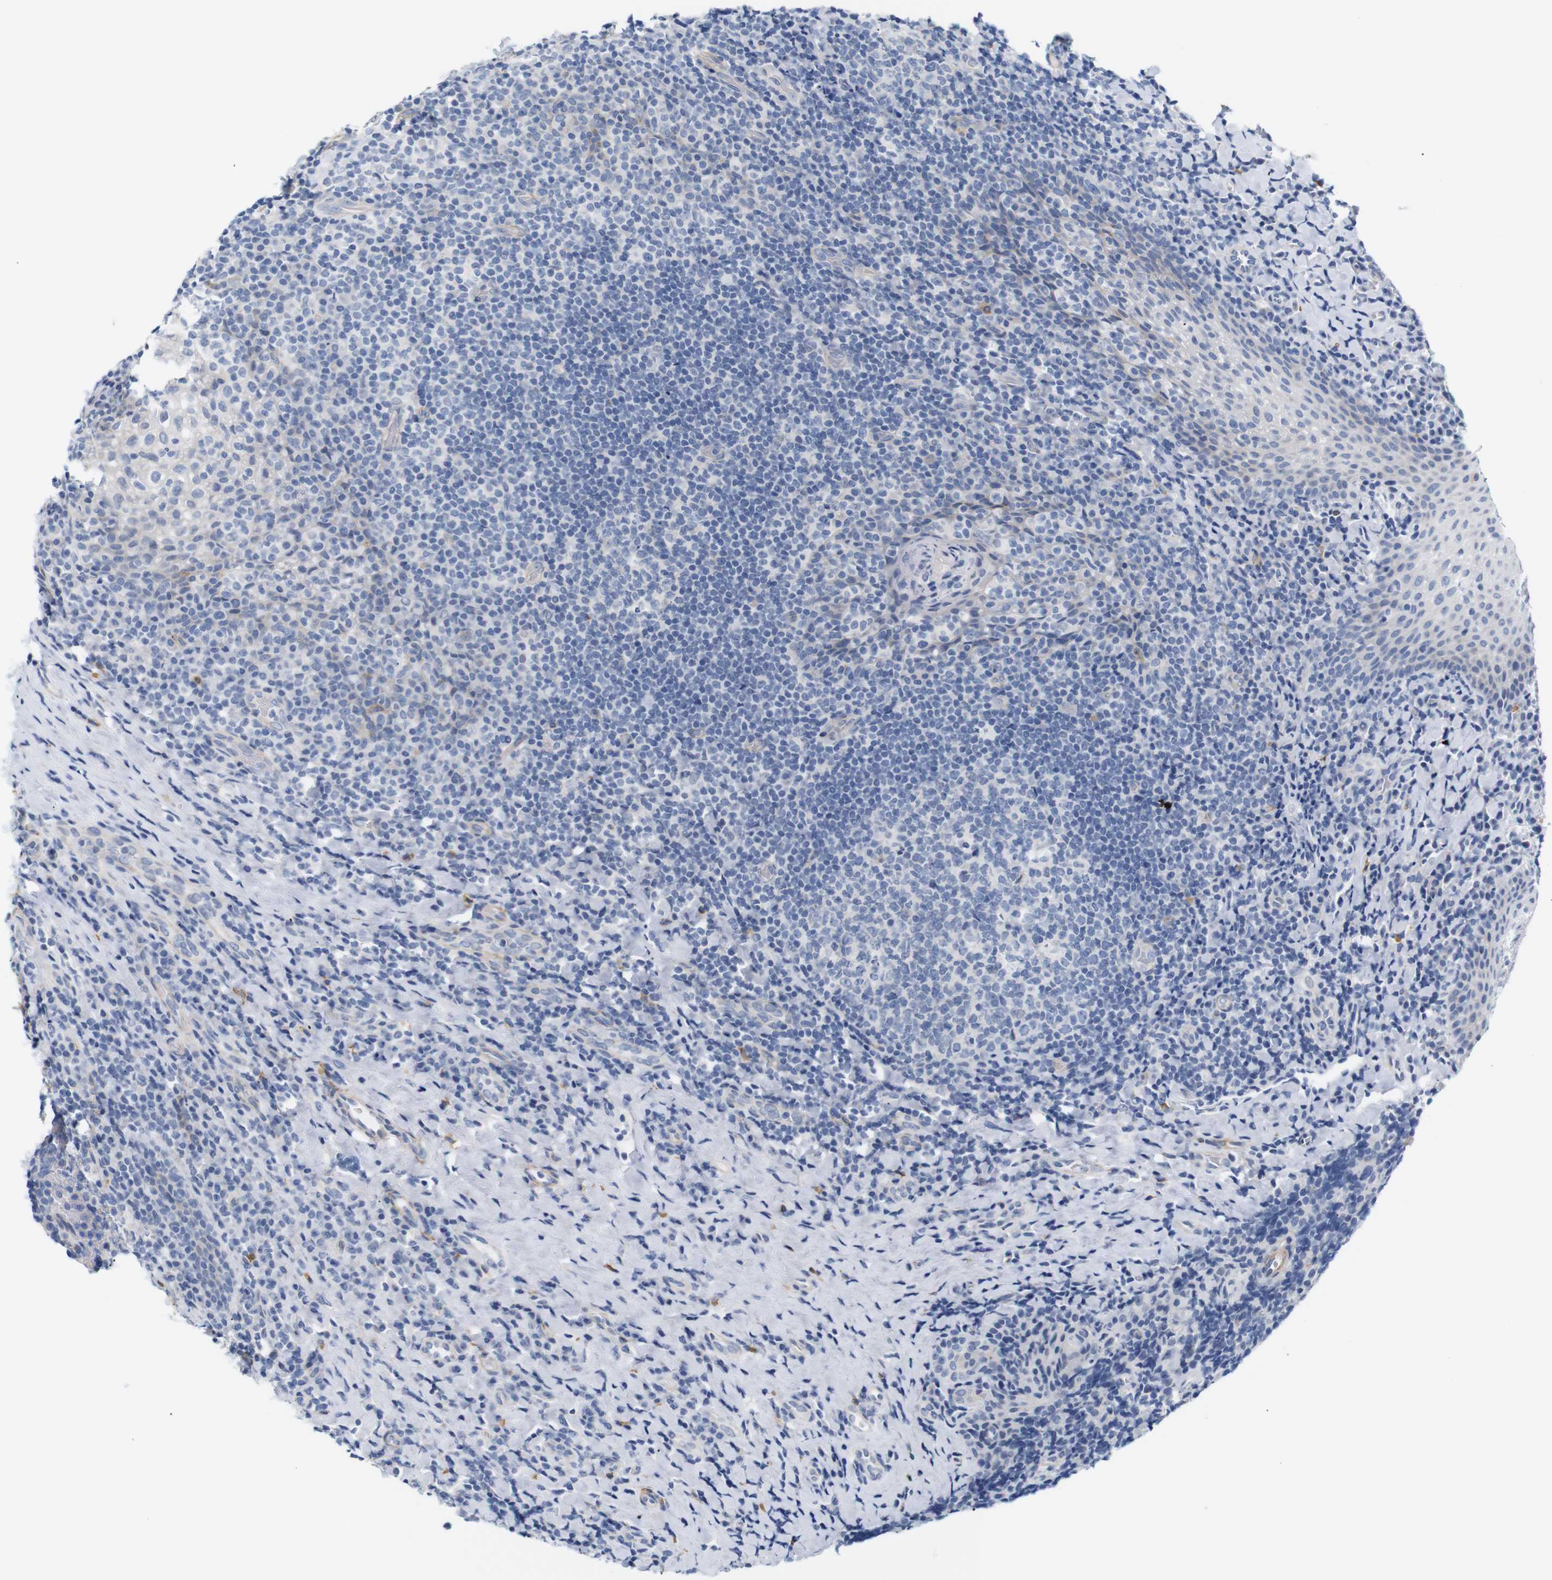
{"staining": {"intensity": "negative", "quantity": "none", "location": "none"}, "tissue": "tonsil", "cell_type": "Germinal center cells", "image_type": "normal", "snomed": [{"axis": "morphology", "description": "Normal tissue, NOS"}, {"axis": "topography", "description": "Tonsil"}], "caption": "Immunohistochemistry (IHC) of unremarkable tonsil displays no expression in germinal center cells.", "gene": "STMN3", "patient": {"sex": "male", "age": 17}}